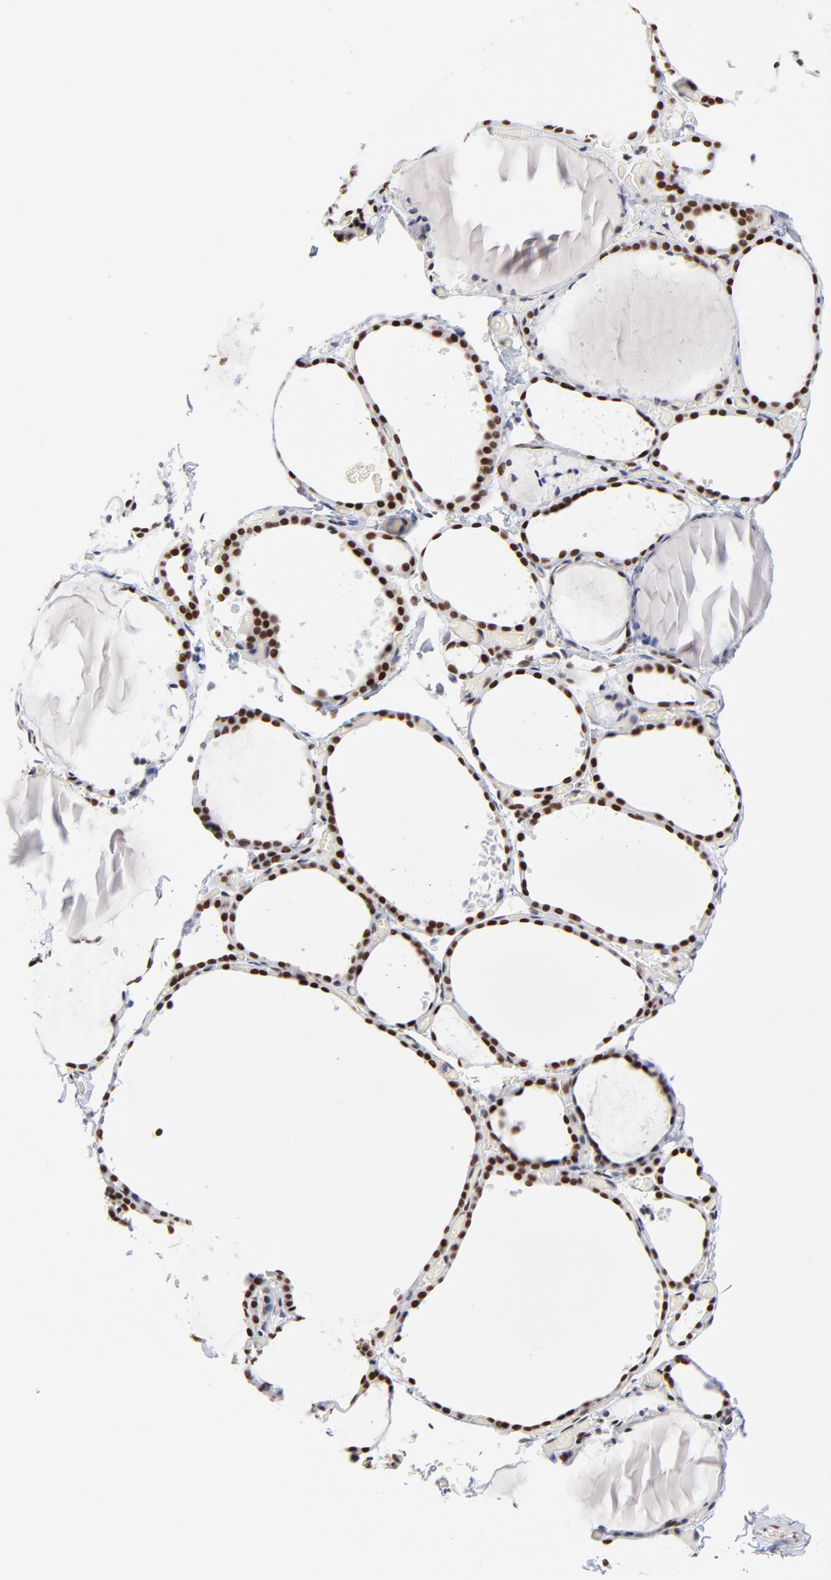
{"staining": {"intensity": "strong", "quantity": ">75%", "location": "nuclear"}, "tissue": "thyroid gland", "cell_type": "Glandular cells", "image_type": "normal", "snomed": [{"axis": "morphology", "description": "Normal tissue, NOS"}, {"axis": "topography", "description": "Thyroid gland"}], "caption": "A brown stain labels strong nuclear staining of a protein in glandular cells of normal human thyroid gland. (IHC, brightfield microscopy, high magnification).", "gene": "ZMYM3", "patient": {"sex": "female", "age": 22}}